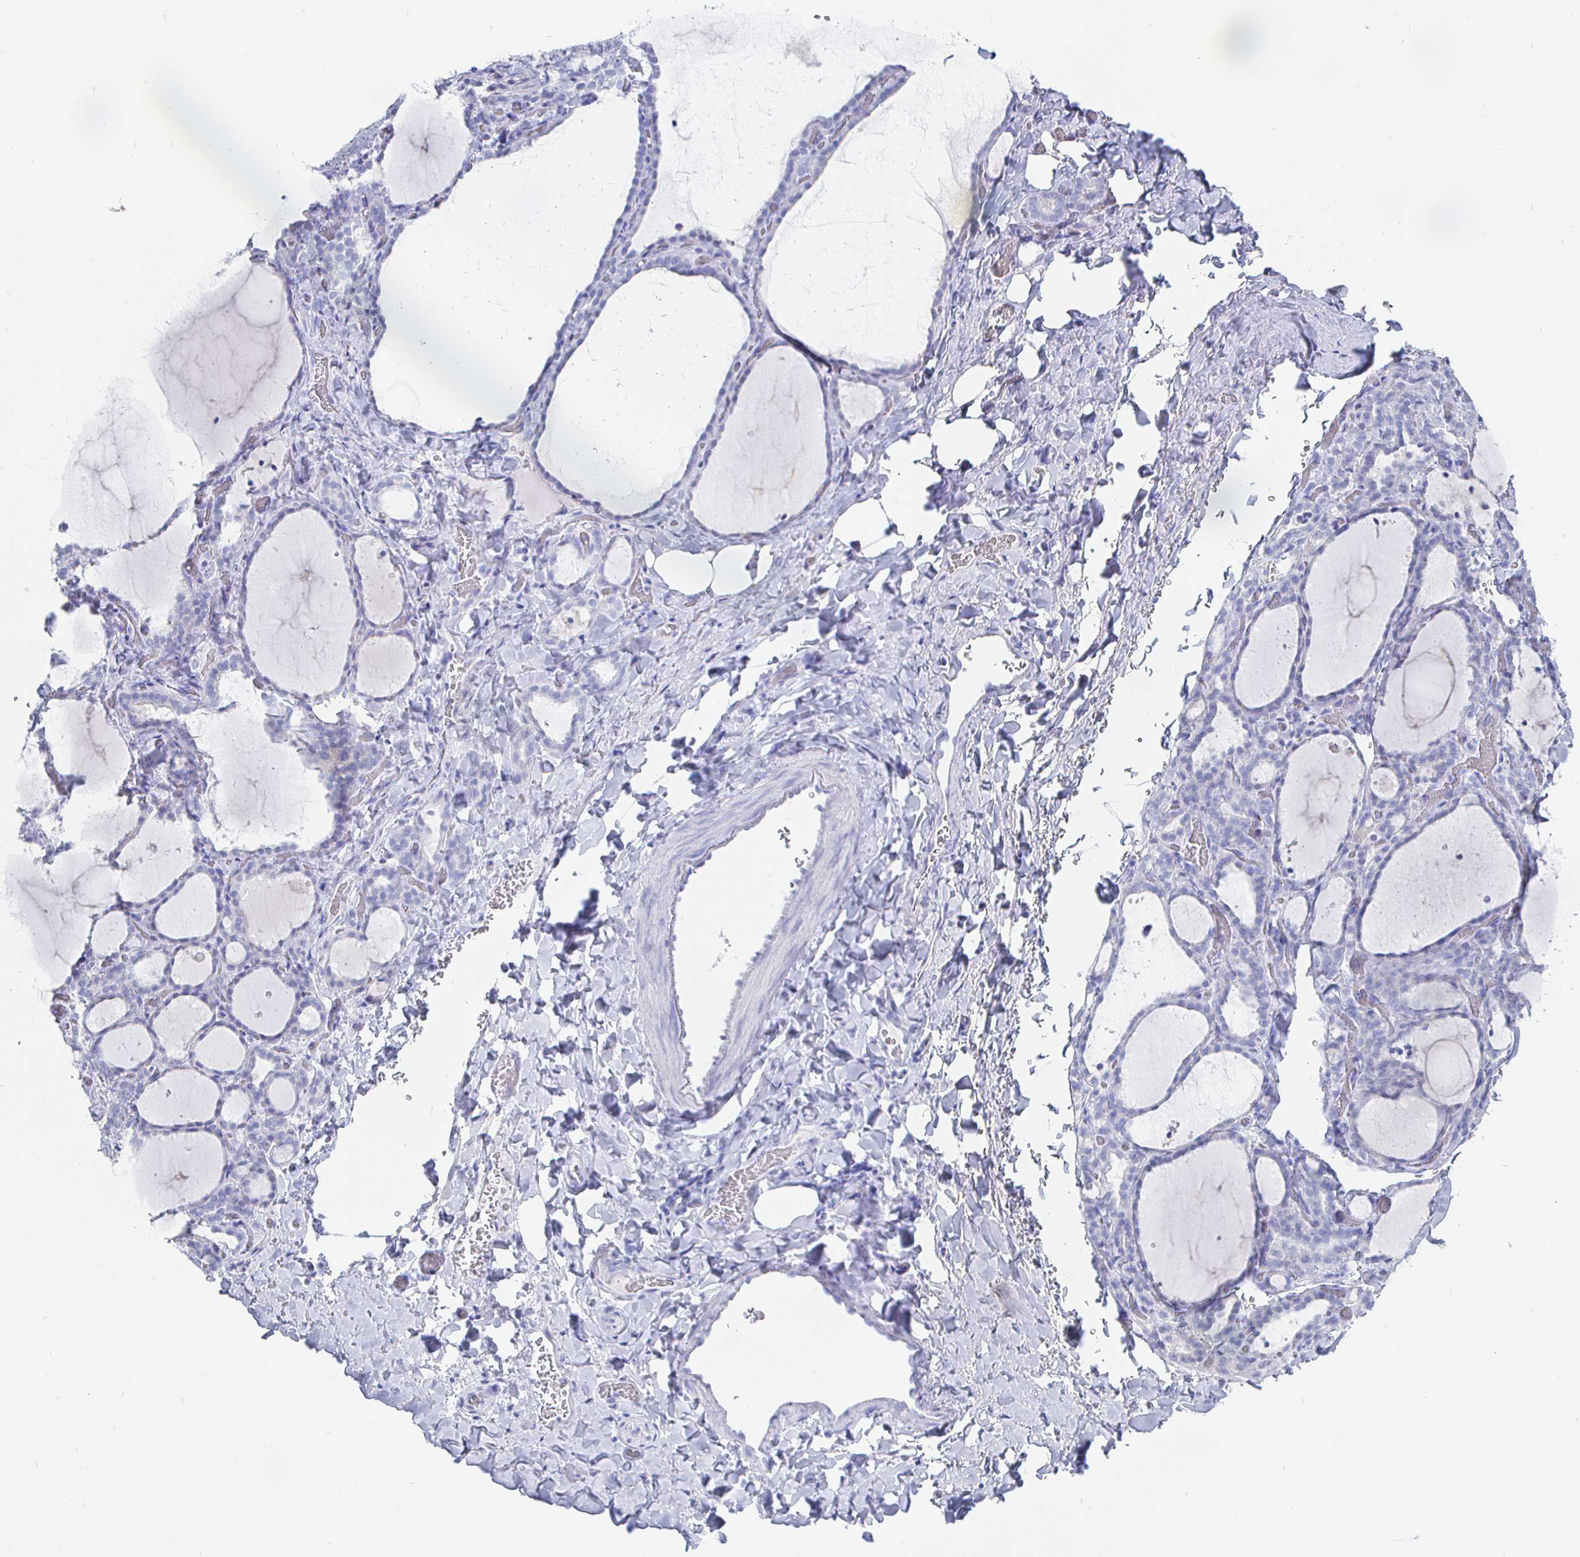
{"staining": {"intensity": "negative", "quantity": "none", "location": "none"}, "tissue": "thyroid gland", "cell_type": "Glandular cells", "image_type": "normal", "snomed": [{"axis": "morphology", "description": "Normal tissue, NOS"}, {"axis": "topography", "description": "Thyroid gland"}], "caption": "Protein analysis of normal thyroid gland shows no significant positivity in glandular cells.", "gene": "CLCA1", "patient": {"sex": "female", "age": 22}}